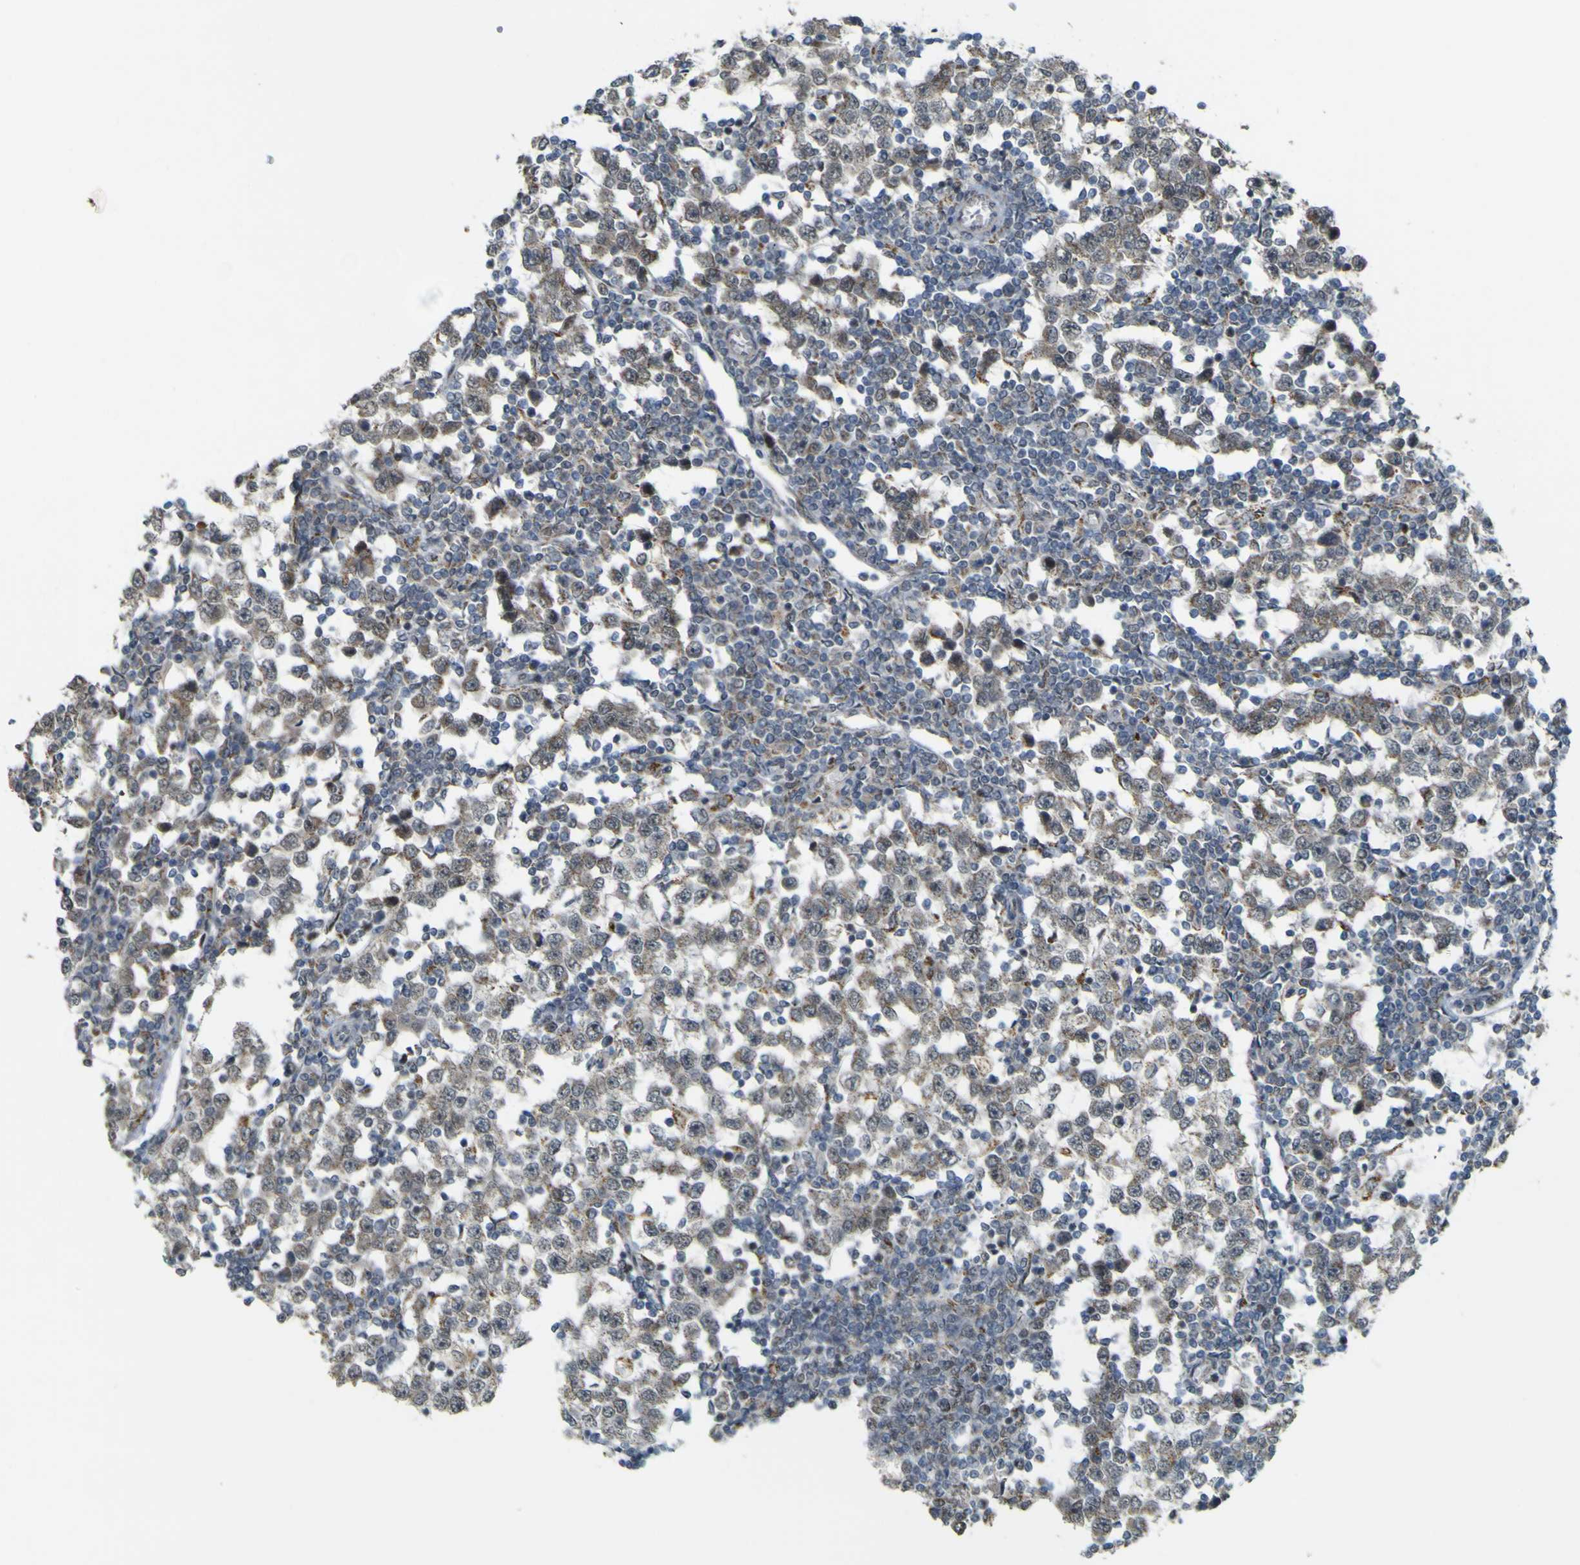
{"staining": {"intensity": "weak", "quantity": ">75%", "location": "cytoplasmic/membranous"}, "tissue": "testis cancer", "cell_type": "Tumor cells", "image_type": "cancer", "snomed": [{"axis": "morphology", "description": "Seminoma, NOS"}, {"axis": "topography", "description": "Testis"}], "caption": "Testis seminoma stained for a protein displays weak cytoplasmic/membranous positivity in tumor cells. The staining was performed using DAB (3,3'-diaminobenzidine) to visualize the protein expression in brown, while the nuclei were stained in blue with hematoxylin (Magnification: 20x).", "gene": "ACBD5", "patient": {"sex": "male", "age": 65}}